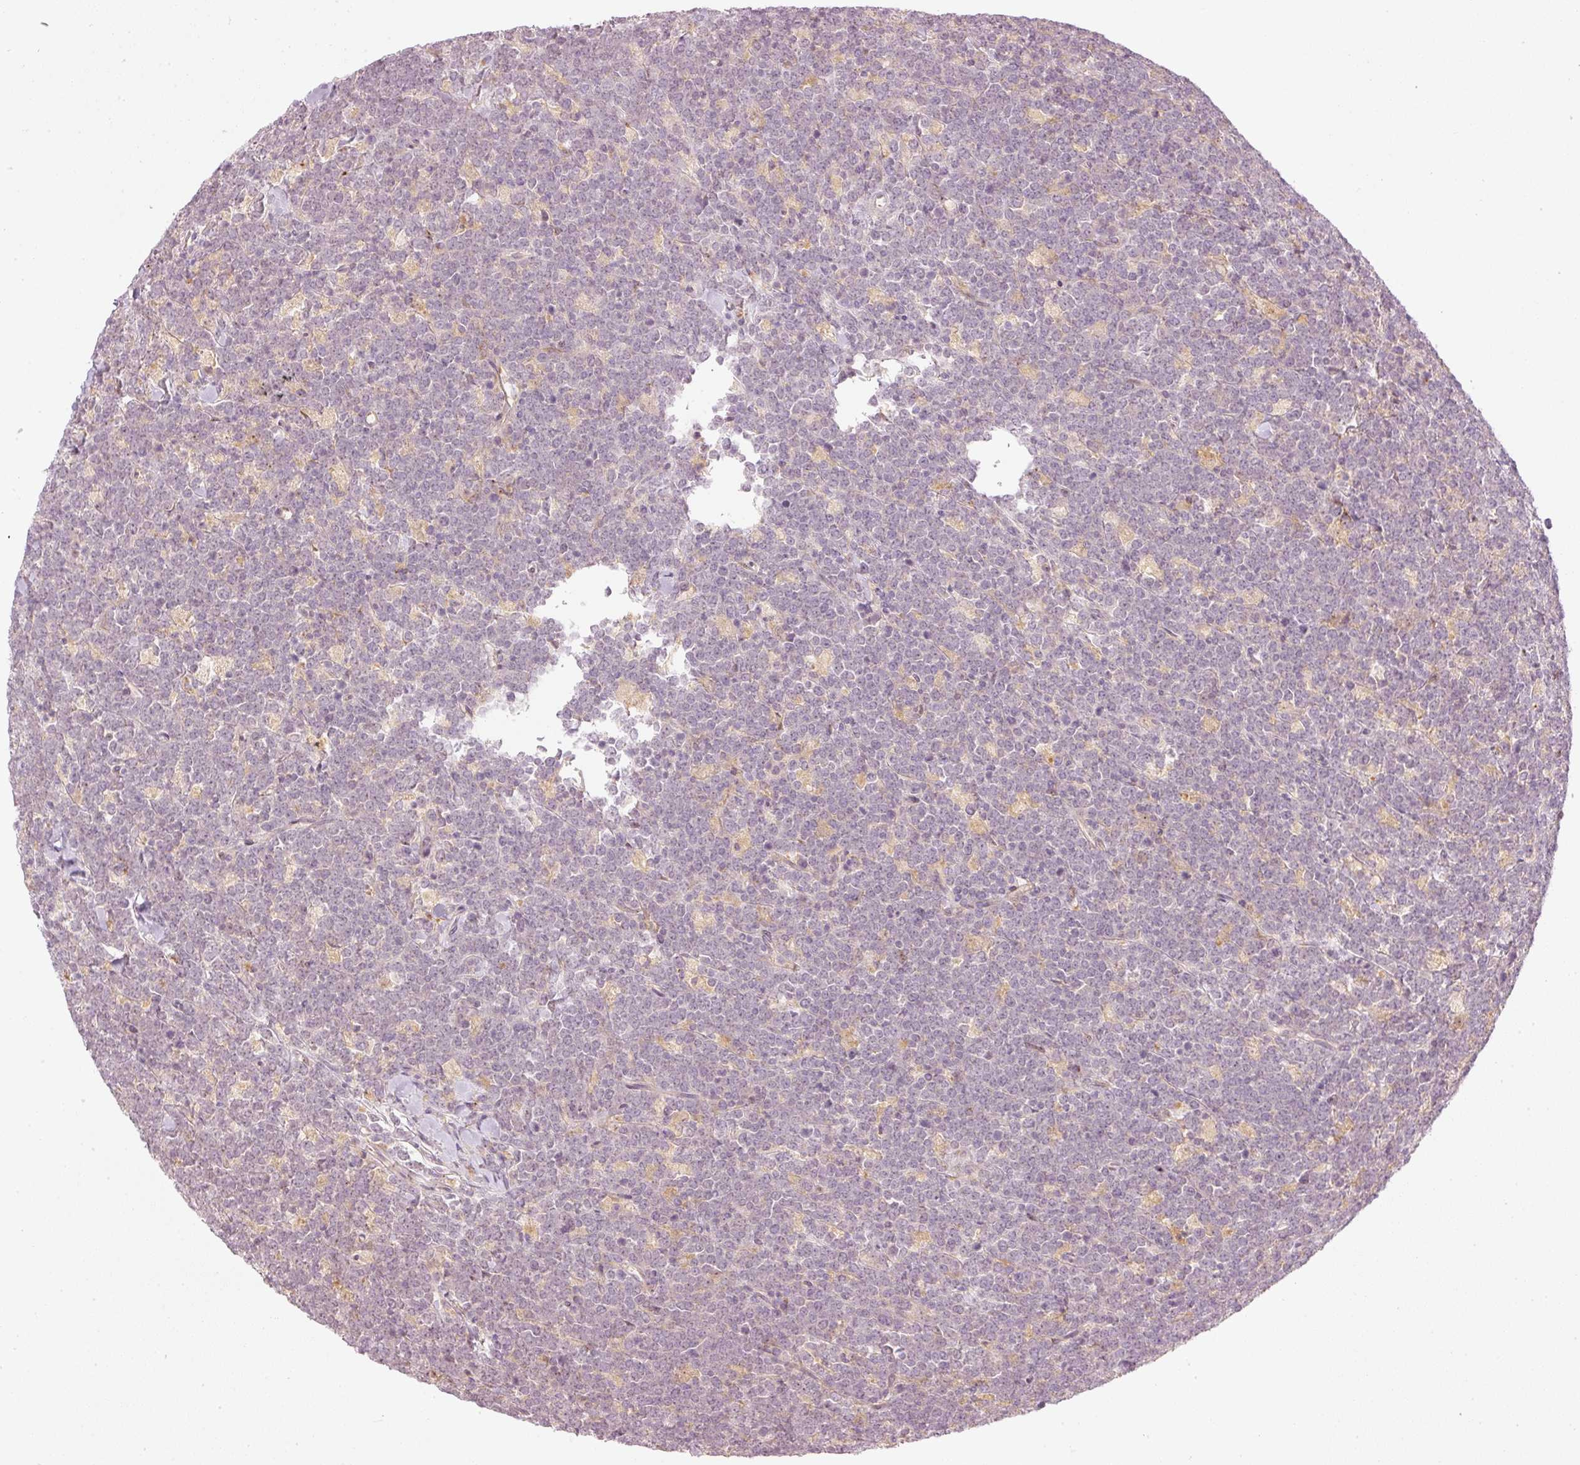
{"staining": {"intensity": "negative", "quantity": "none", "location": "none"}, "tissue": "lymphoma", "cell_type": "Tumor cells", "image_type": "cancer", "snomed": [{"axis": "morphology", "description": "Malignant lymphoma, non-Hodgkin's type, High grade"}, {"axis": "topography", "description": "Small intestine"}], "caption": "An IHC micrograph of malignant lymphoma, non-Hodgkin's type (high-grade) is shown. There is no staining in tumor cells of malignant lymphoma, non-Hodgkin's type (high-grade). (DAB (3,3'-diaminobenzidine) immunohistochemistry visualized using brightfield microscopy, high magnification).", "gene": "VCAM1", "patient": {"sex": "male", "age": 8}}